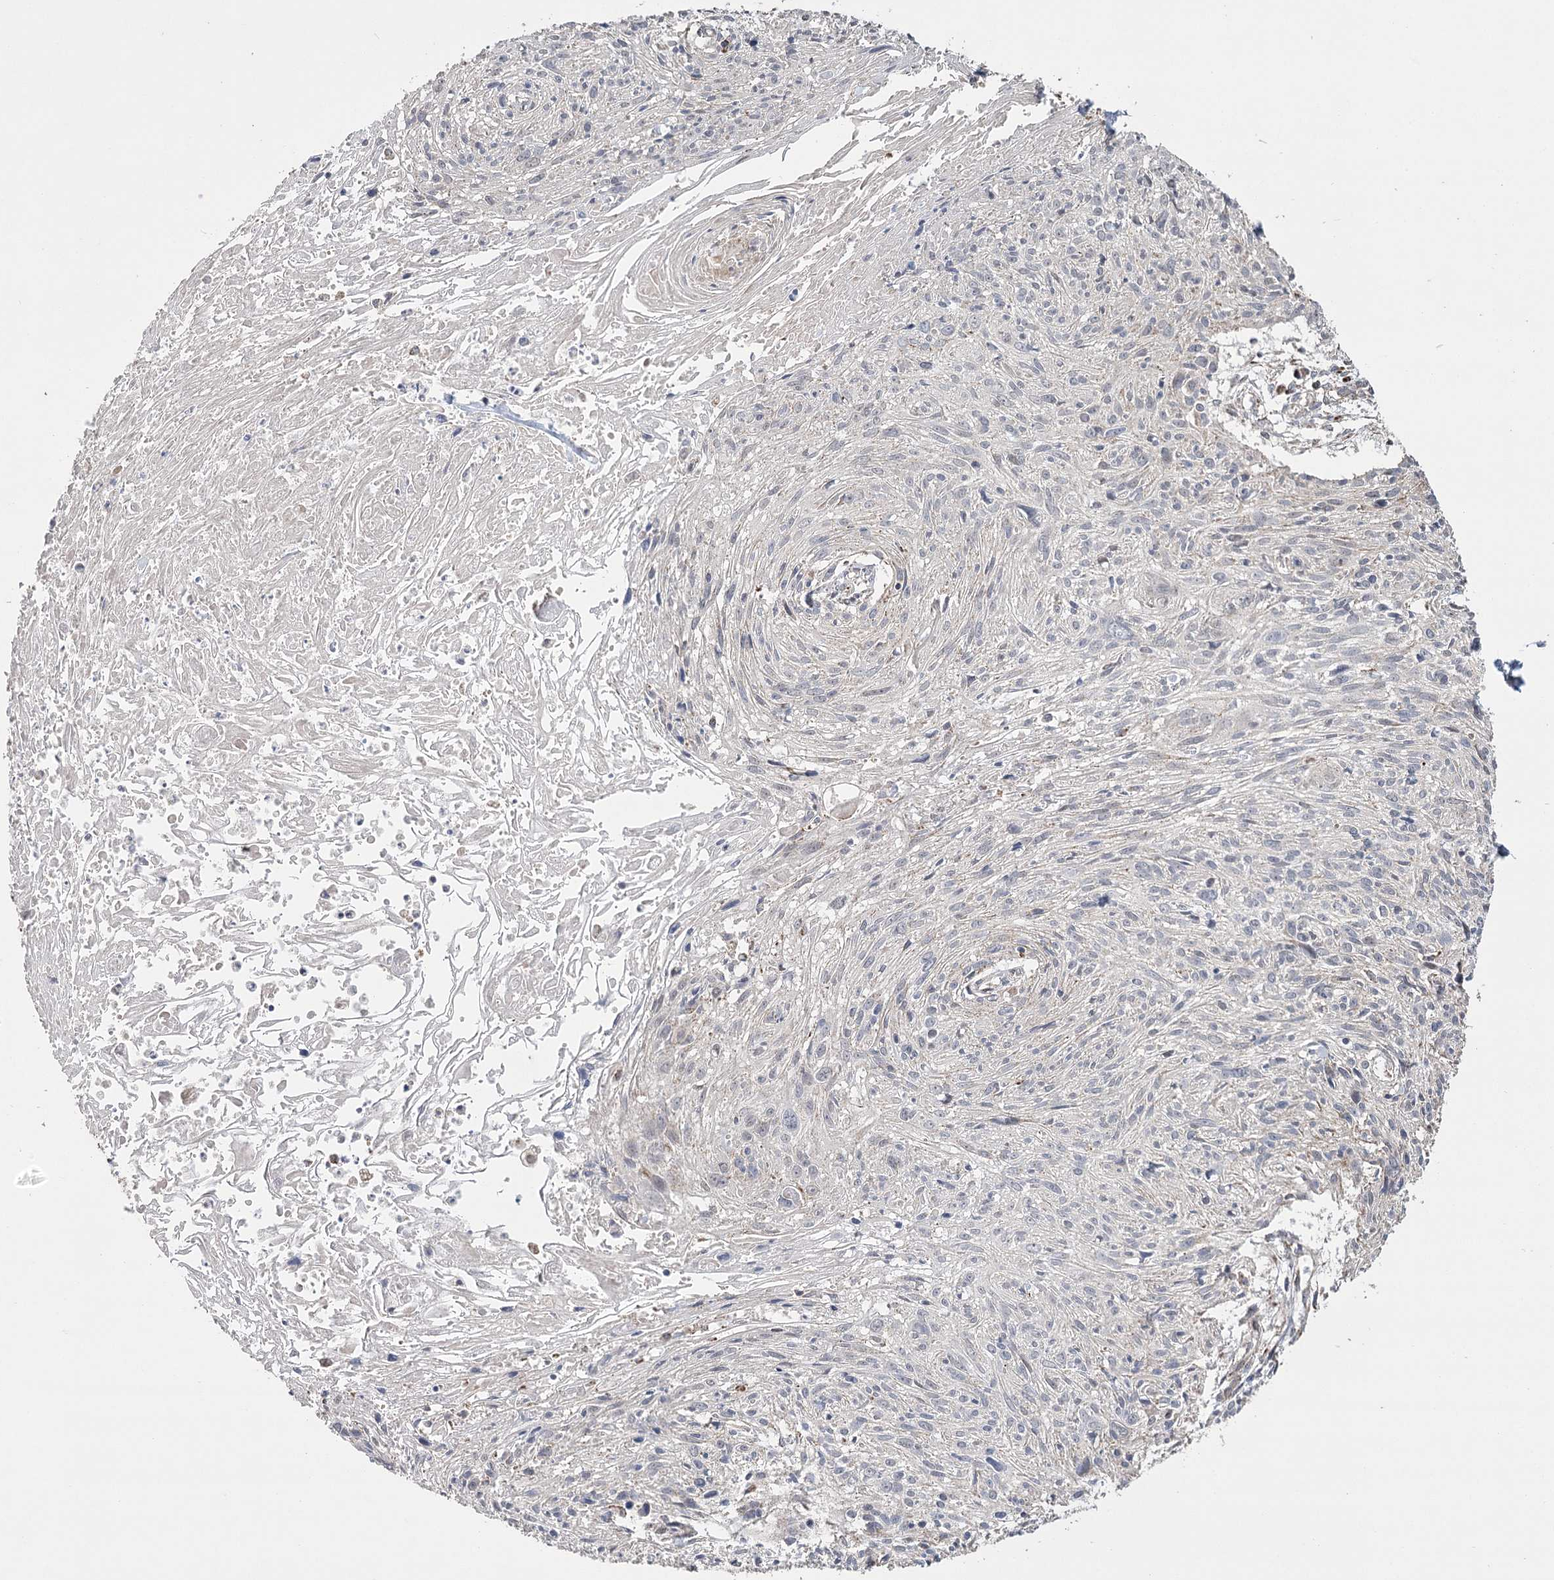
{"staining": {"intensity": "negative", "quantity": "none", "location": "none"}, "tissue": "cervical cancer", "cell_type": "Tumor cells", "image_type": "cancer", "snomed": [{"axis": "morphology", "description": "Squamous cell carcinoma, NOS"}, {"axis": "topography", "description": "Cervix"}], "caption": "Photomicrograph shows no protein expression in tumor cells of cervical cancer (squamous cell carcinoma) tissue.", "gene": "RANBP3L", "patient": {"sex": "female", "age": 51}}